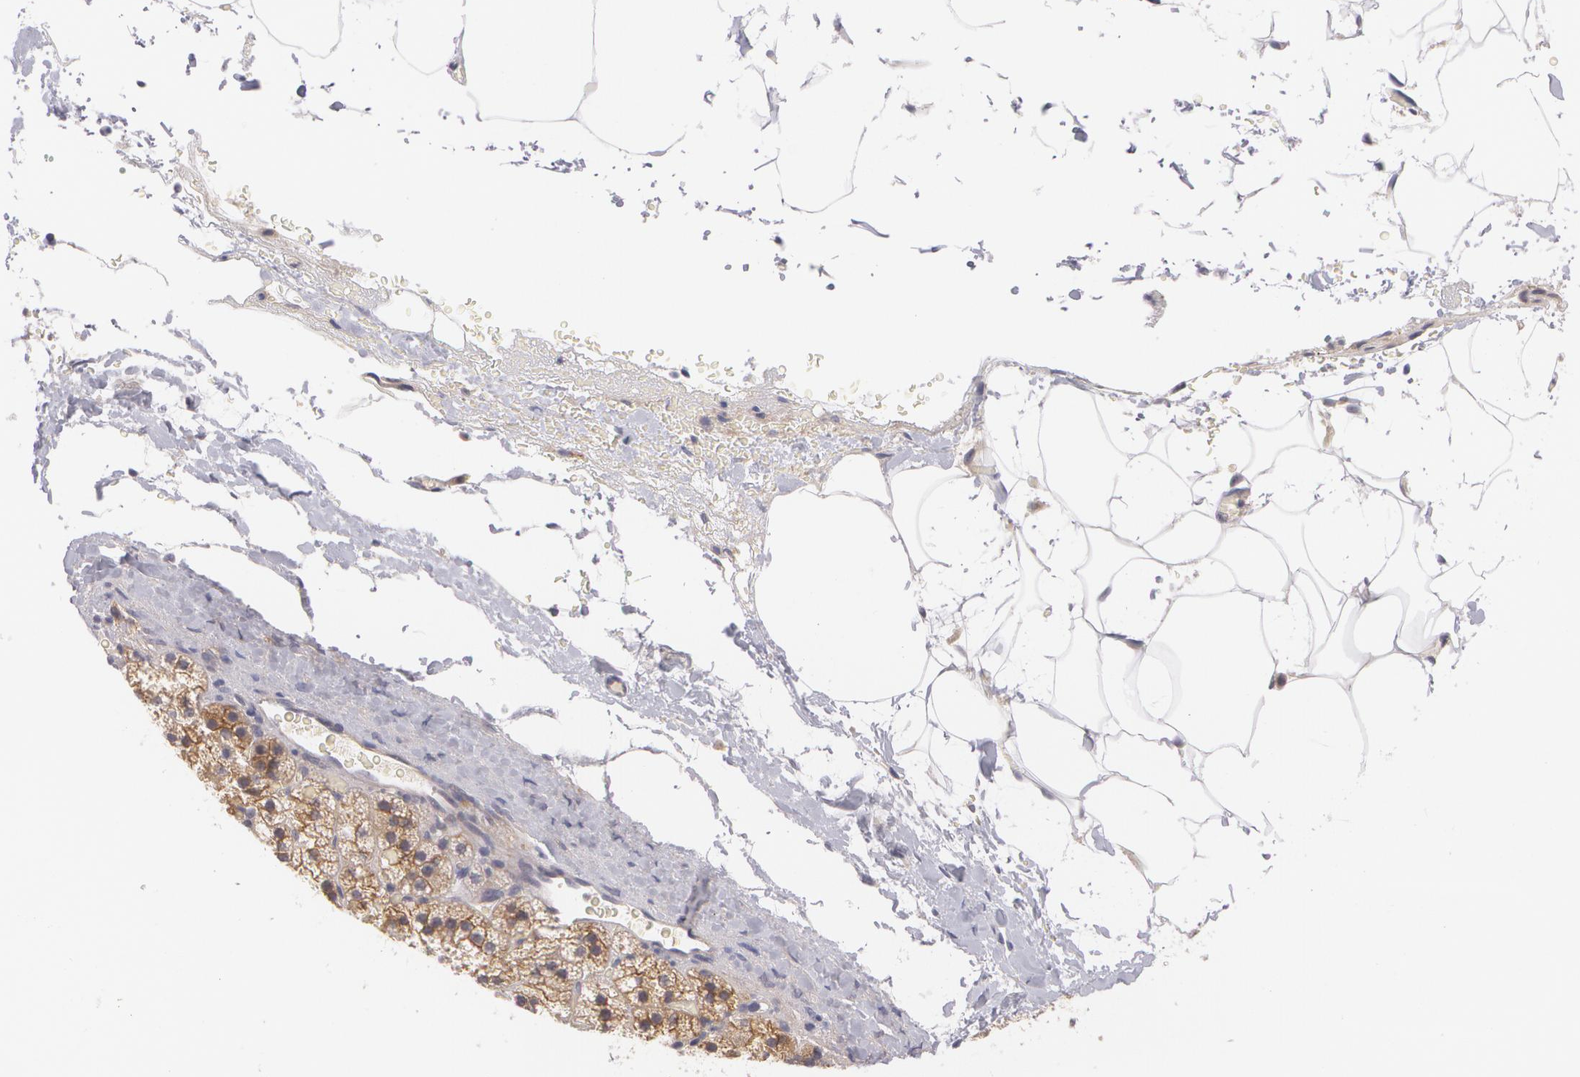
{"staining": {"intensity": "moderate", "quantity": ">75%", "location": "cytoplasmic/membranous"}, "tissue": "adrenal gland", "cell_type": "Glandular cells", "image_type": "normal", "snomed": [{"axis": "morphology", "description": "Normal tissue, NOS"}, {"axis": "topography", "description": "Adrenal gland"}], "caption": "This is a micrograph of immunohistochemistry staining of normal adrenal gland, which shows moderate expression in the cytoplasmic/membranous of glandular cells.", "gene": "CASK", "patient": {"sex": "male", "age": 35}}